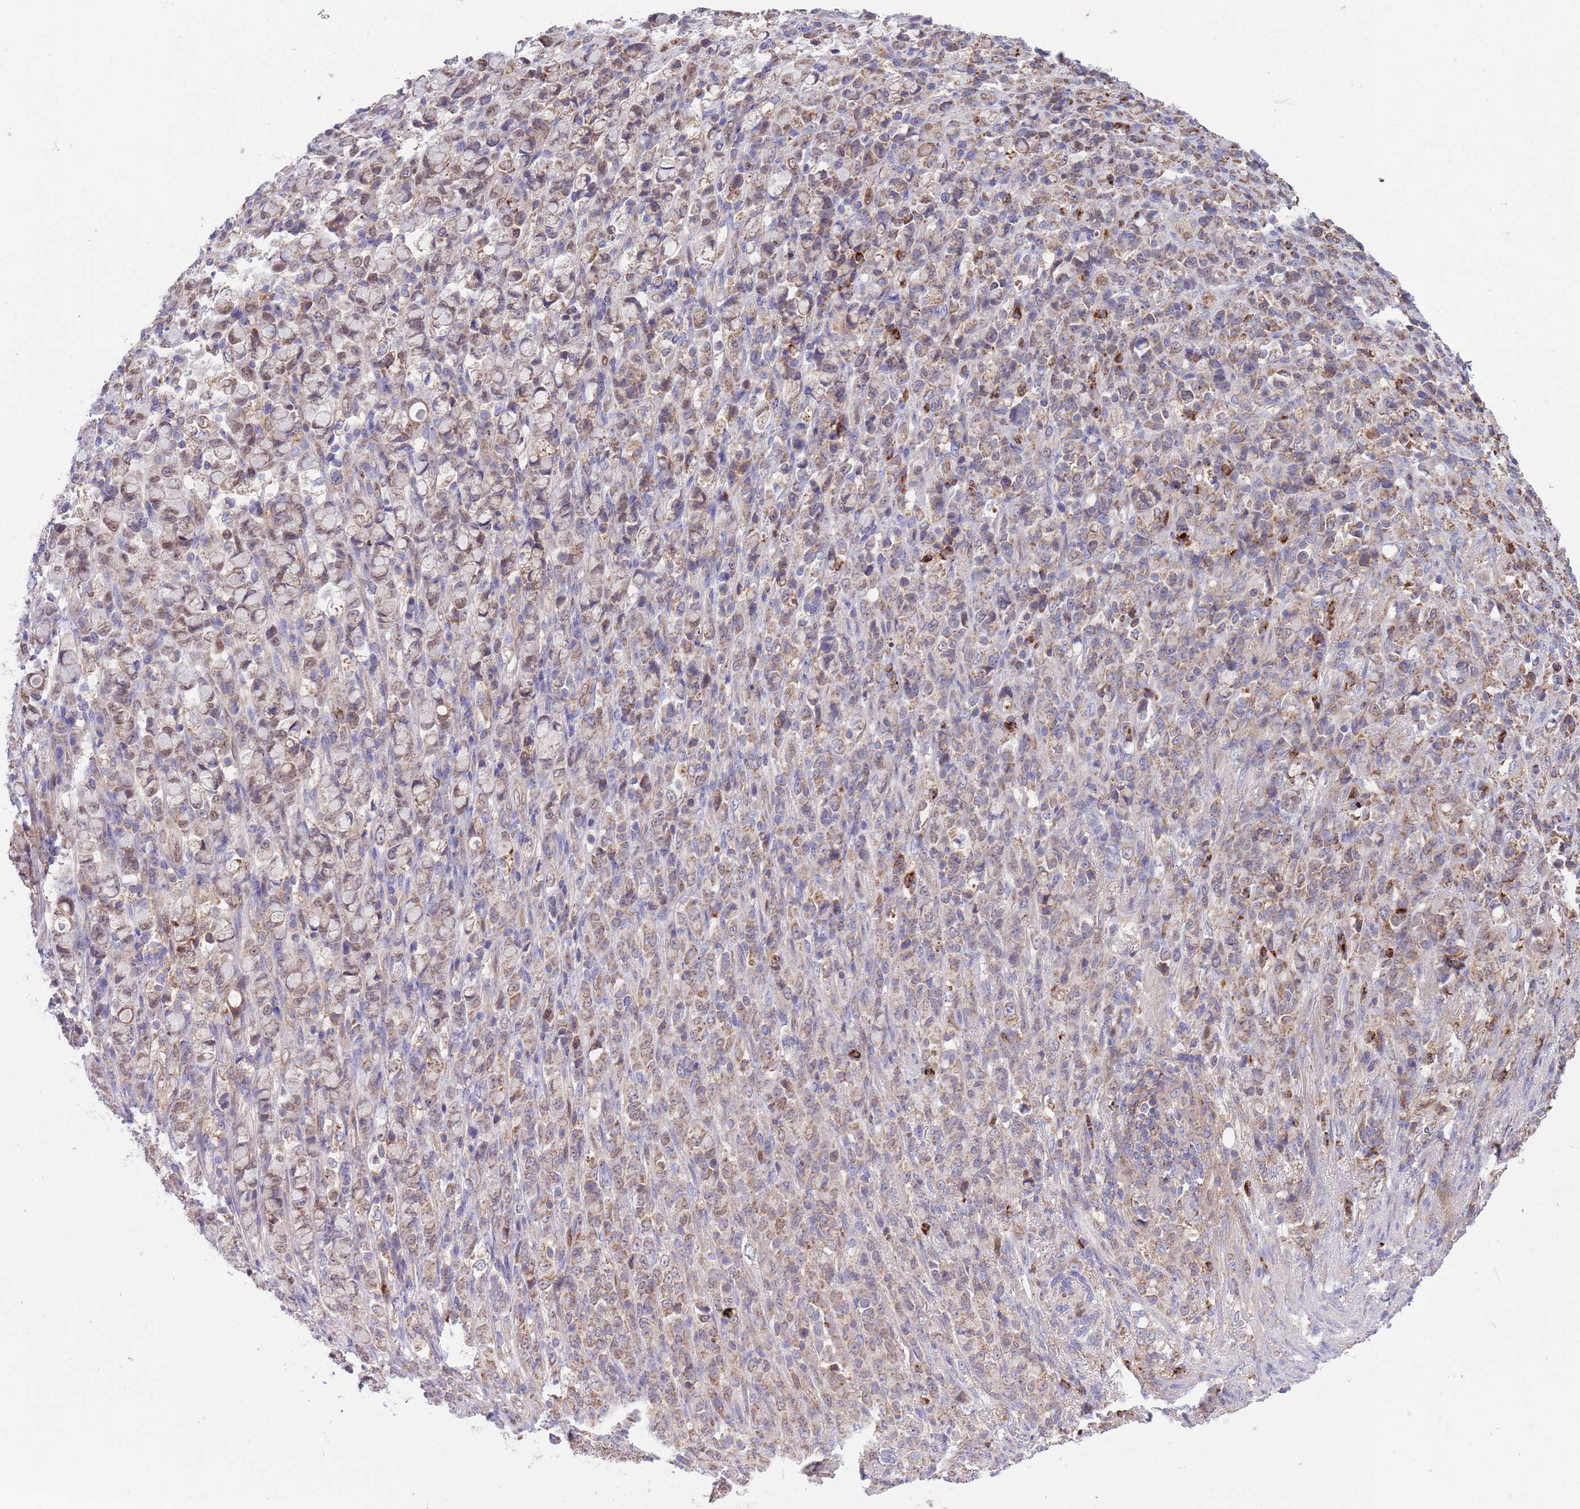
{"staining": {"intensity": "weak", "quantity": "25%-75%", "location": "cytoplasmic/membranous,nuclear"}, "tissue": "stomach cancer", "cell_type": "Tumor cells", "image_type": "cancer", "snomed": [{"axis": "morphology", "description": "Normal tissue, NOS"}, {"axis": "morphology", "description": "Adenocarcinoma, NOS"}, {"axis": "topography", "description": "Stomach"}], "caption": "Immunohistochemistry of human adenocarcinoma (stomach) displays low levels of weak cytoplasmic/membranous and nuclear staining in approximately 25%-75% of tumor cells.", "gene": "DDT", "patient": {"sex": "female", "age": 79}}